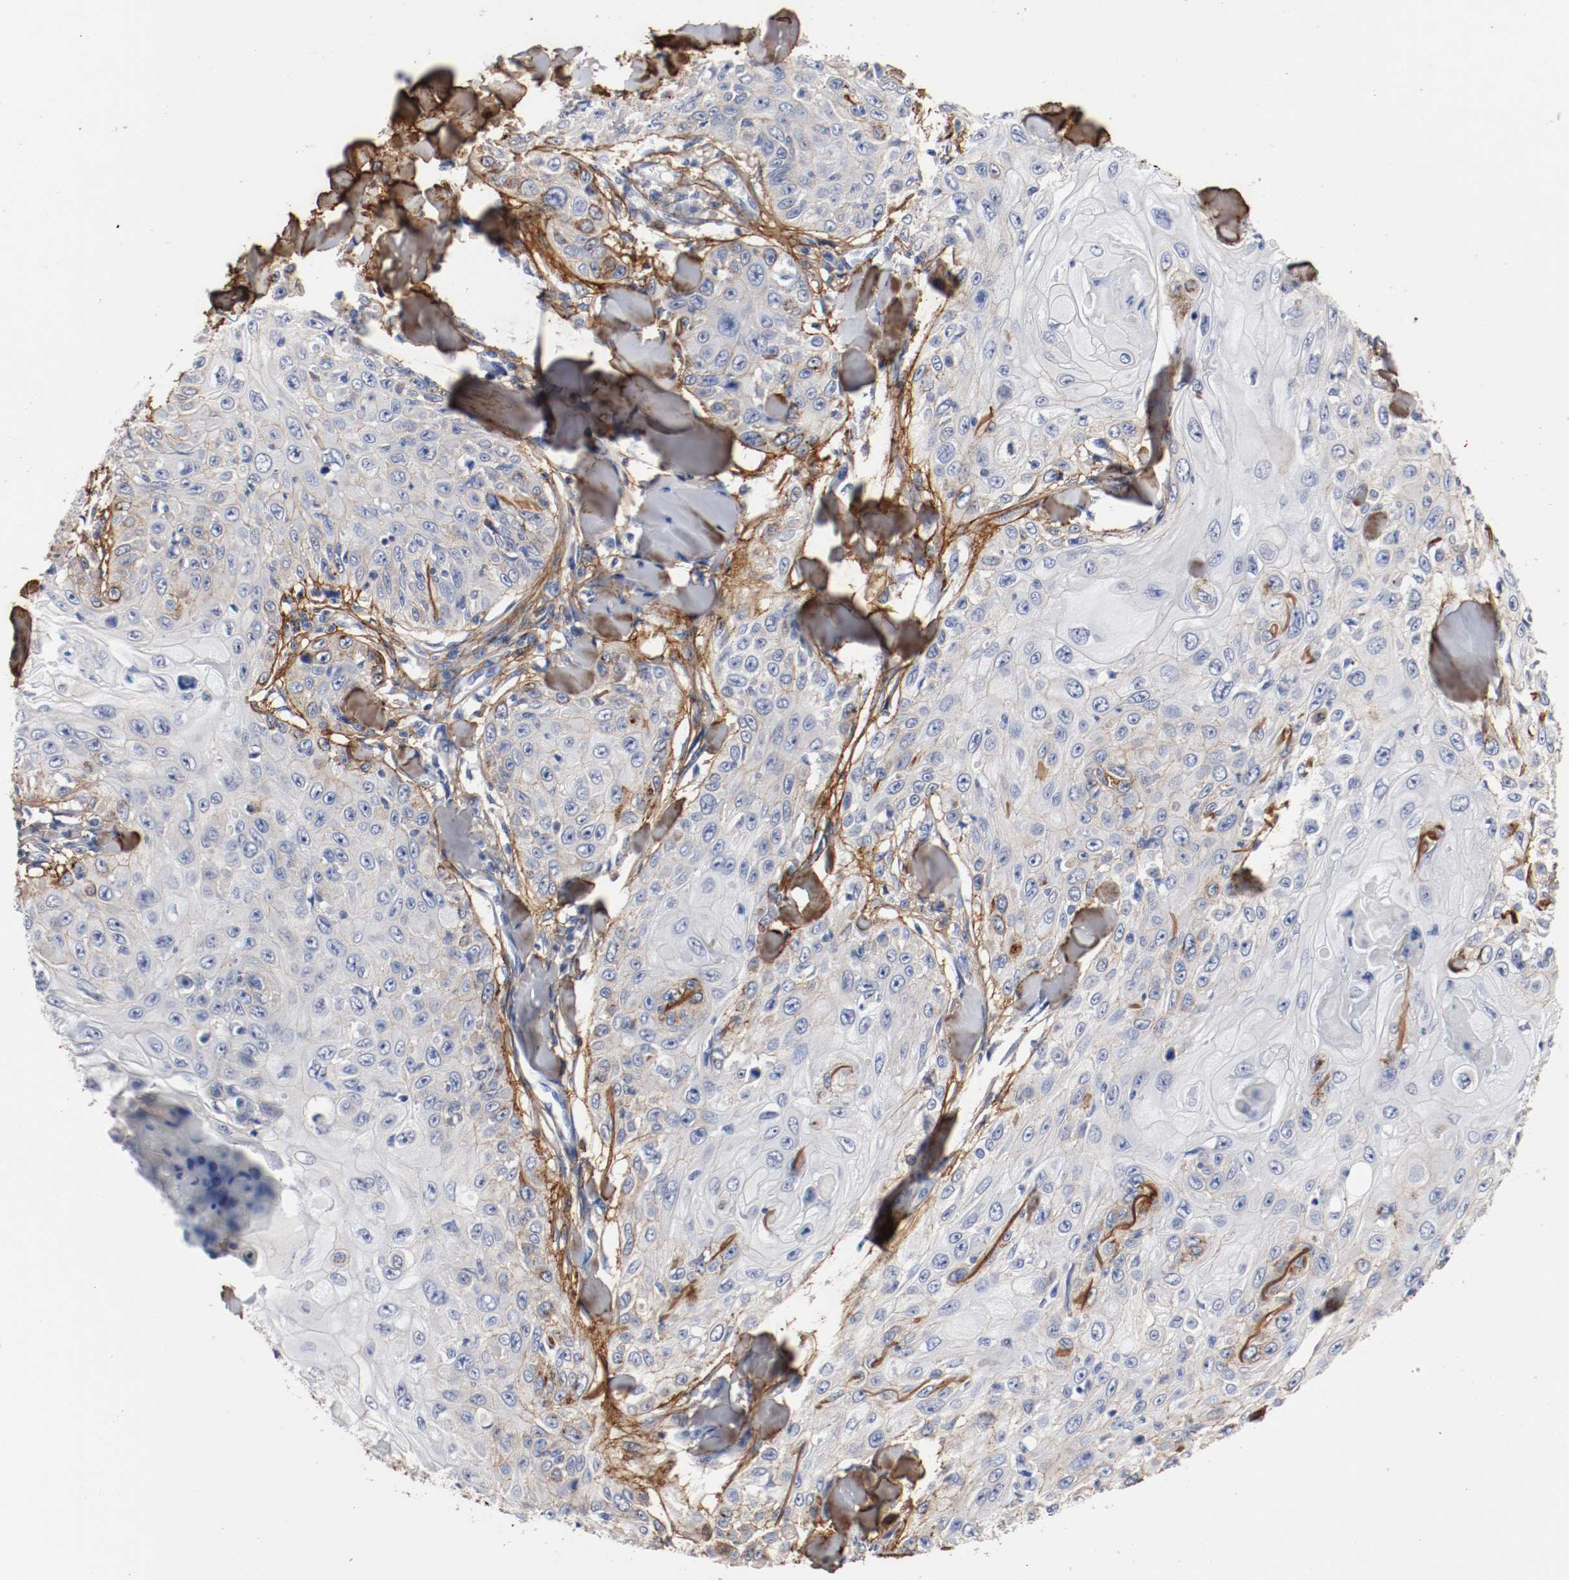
{"staining": {"intensity": "weak", "quantity": "<25%", "location": "cytoplasmic/membranous"}, "tissue": "skin cancer", "cell_type": "Tumor cells", "image_type": "cancer", "snomed": [{"axis": "morphology", "description": "Squamous cell carcinoma, NOS"}, {"axis": "topography", "description": "Skin"}], "caption": "Tumor cells are negative for brown protein staining in squamous cell carcinoma (skin).", "gene": "TNC", "patient": {"sex": "male", "age": 86}}